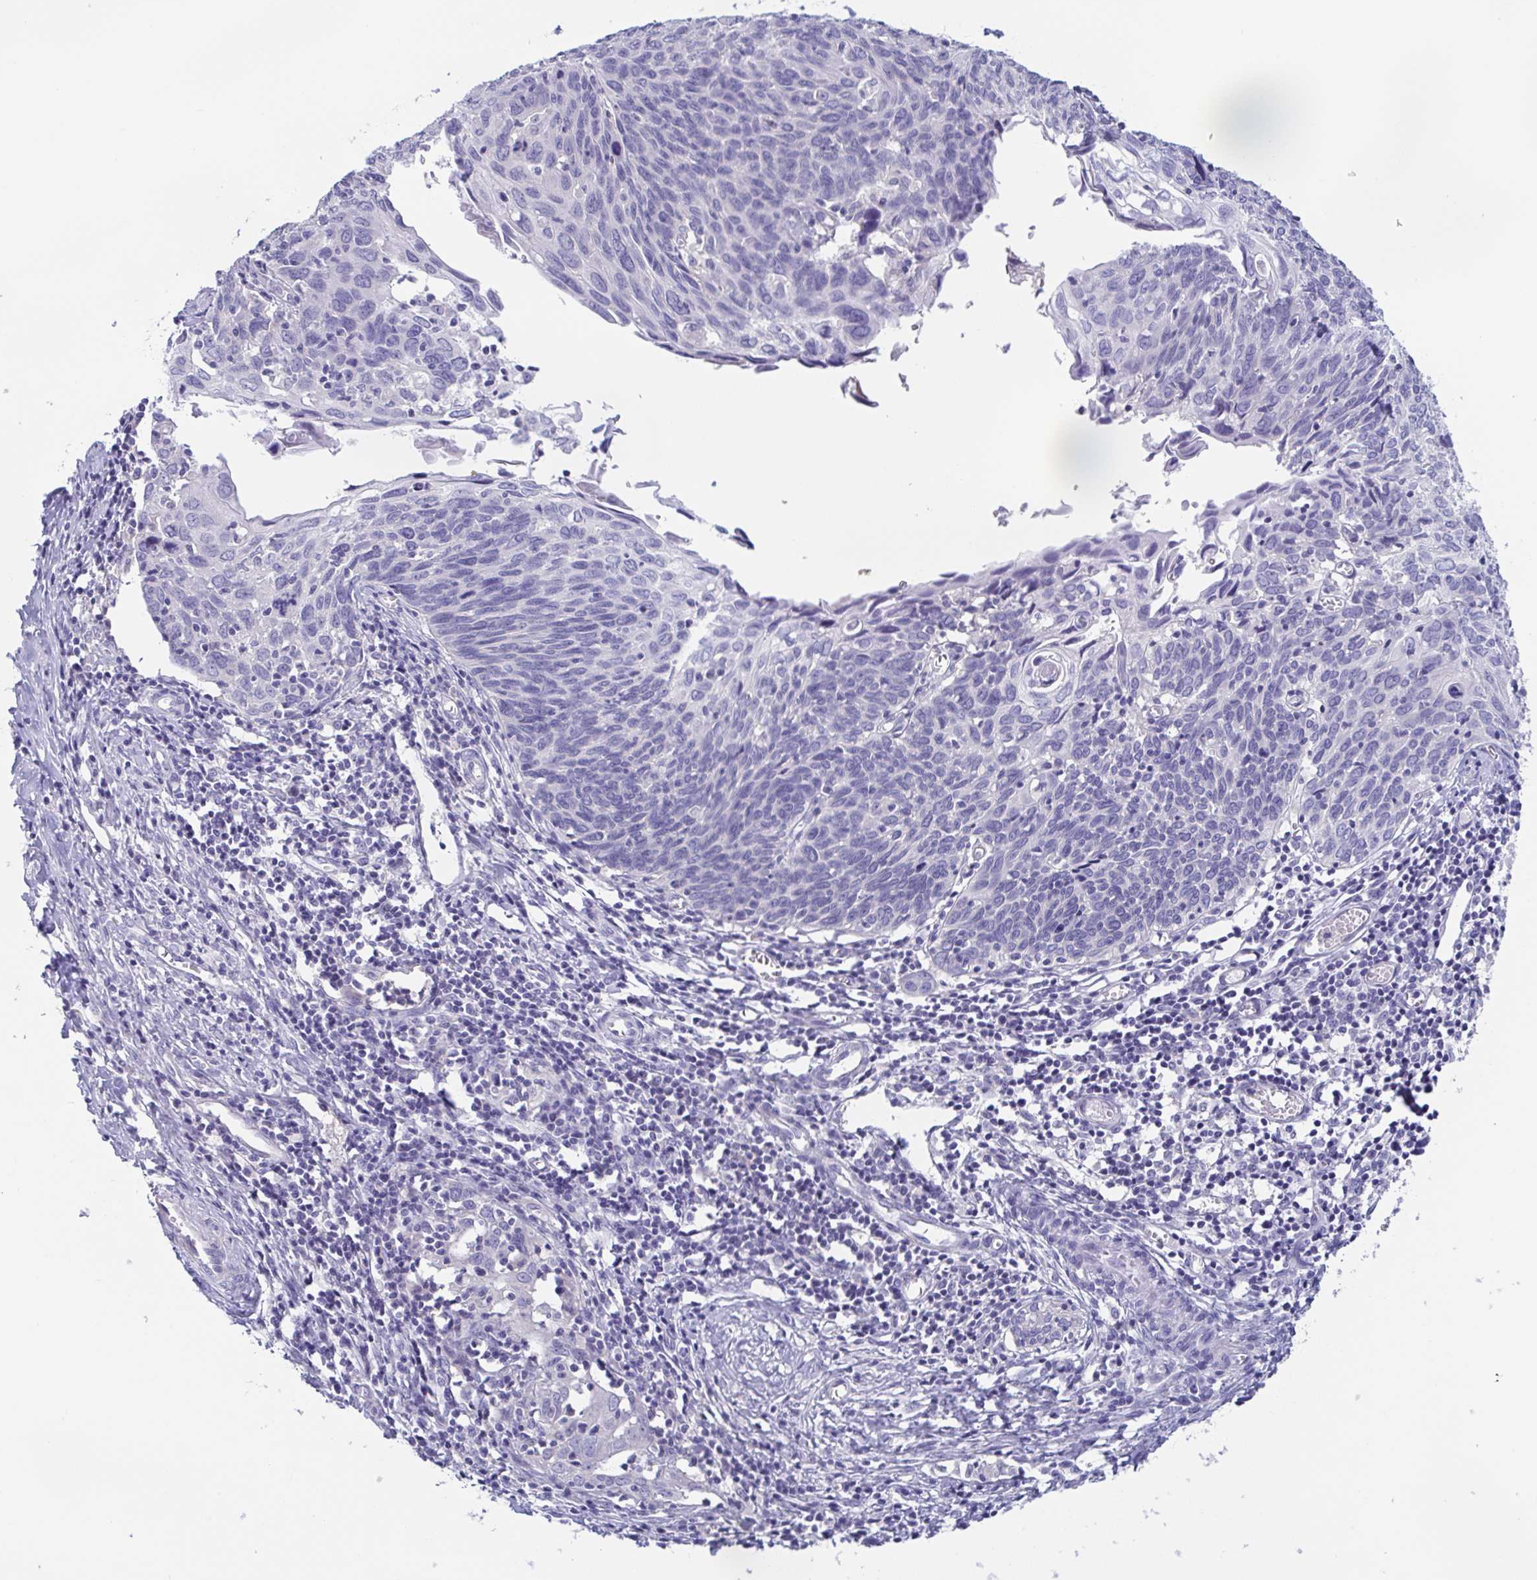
{"staining": {"intensity": "negative", "quantity": "none", "location": "none"}, "tissue": "cervical cancer", "cell_type": "Tumor cells", "image_type": "cancer", "snomed": [{"axis": "morphology", "description": "Squamous cell carcinoma, NOS"}, {"axis": "topography", "description": "Cervix"}], "caption": "Immunohistochemistry (IHC) histopathology image of neoplastic tissue: cervical cancer (squamous cell carcinoma) stained with DAB (3,3'-diaminobenzidine) reveals no significant protein expression in tumor cells.", "gene": "TREH", "patient": {"sex": "female", "age": 39}}